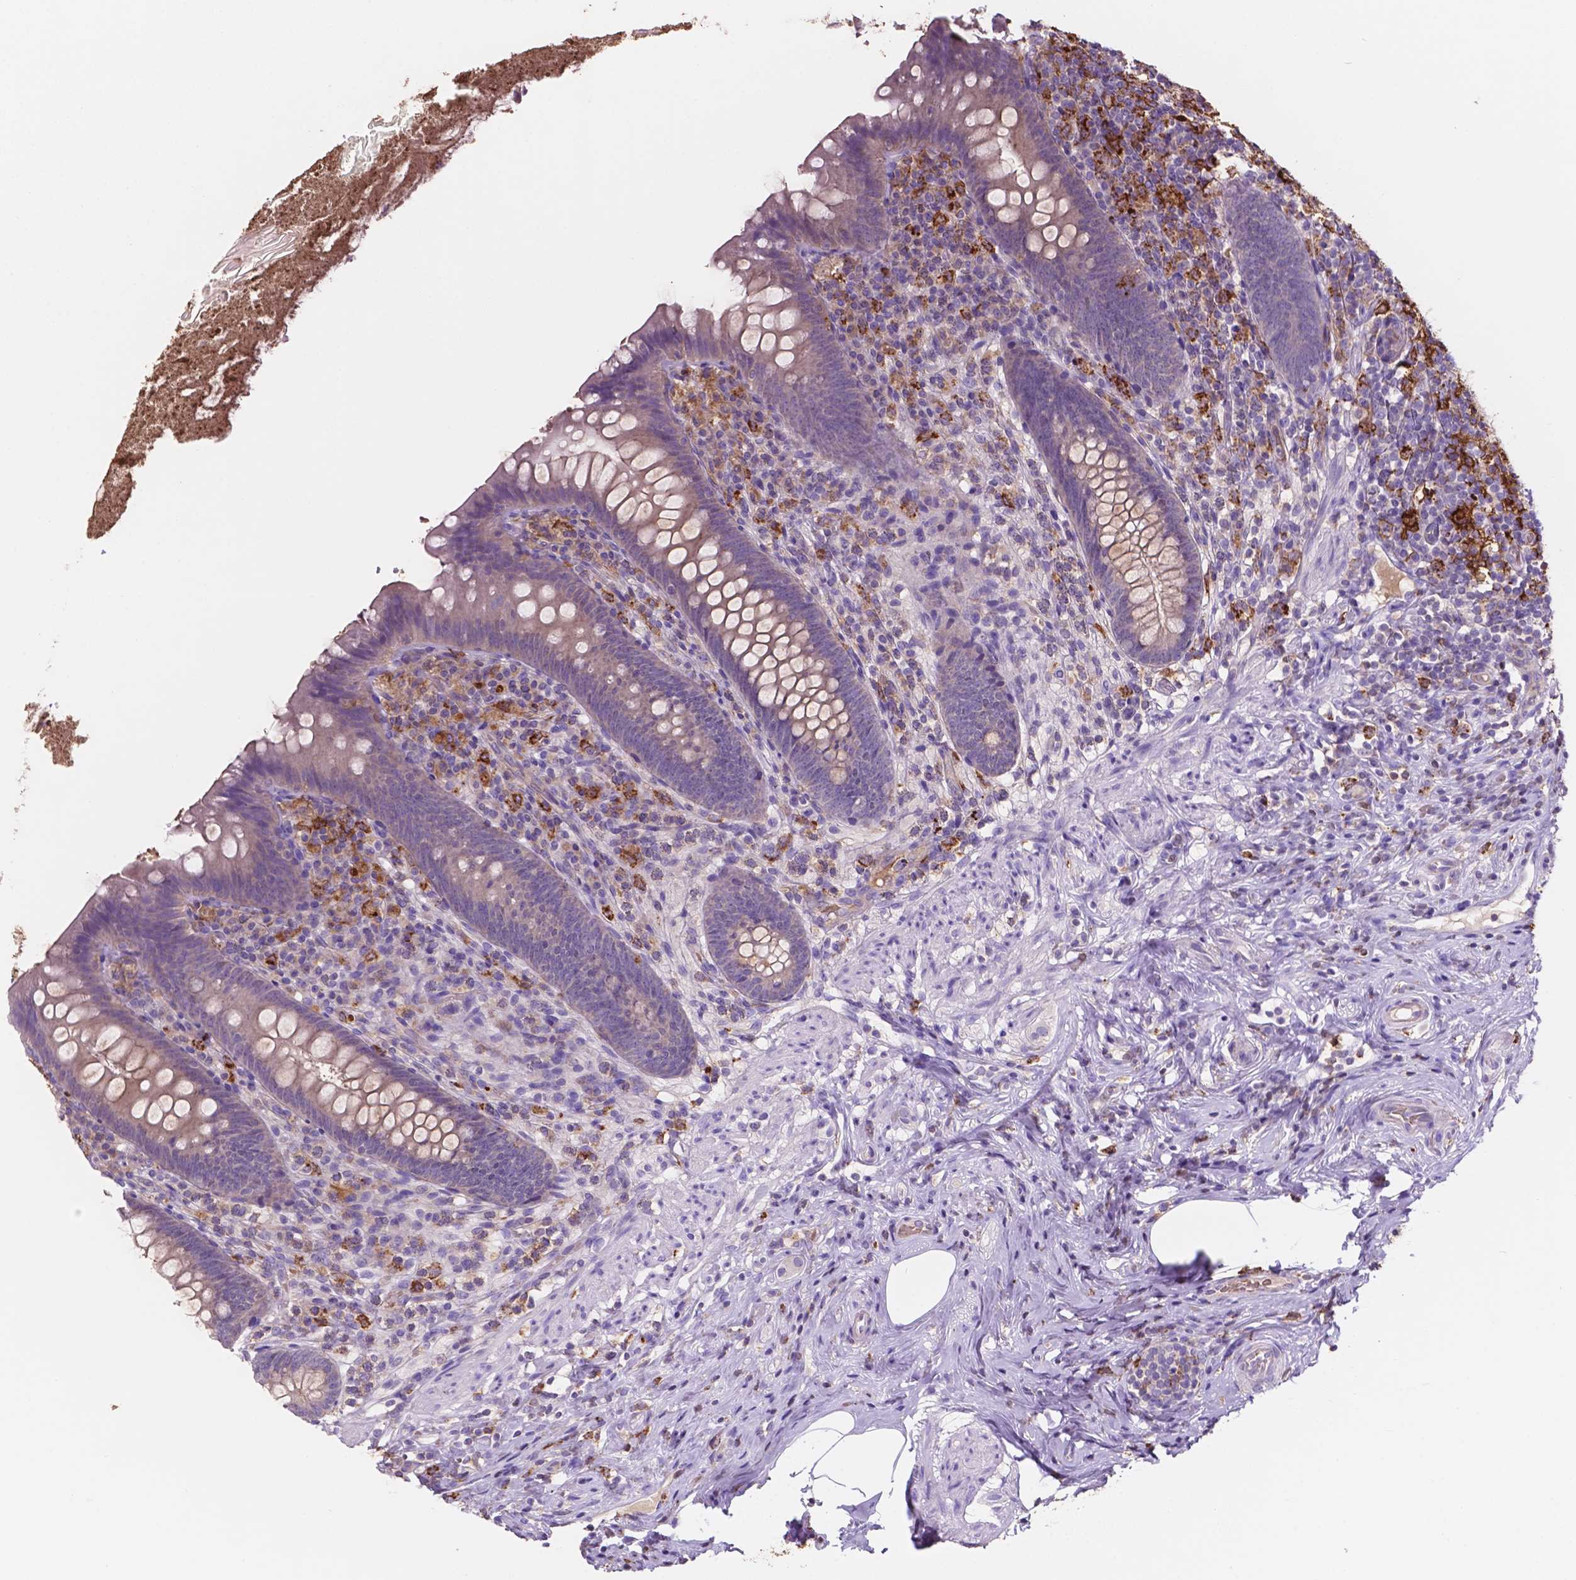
{"staining": {"intensity": "weak", "quantity": "<25%", "location": "cytoplasmic/membranous"}, "tissue": "appendix", "cell_type": "Glandular cells", "image_type": "normal", "snomed": [{"axis": "morphology", "description": "Normal tissue, NOS"}, {"axis": "topography", "description": "Appendix"}], "caption": "The immunohistochemistry (IHC) image has no significant expression in glandular cells of appendix. Brightfield microscopy of IHC stained with DAB (brown) and hematoxylin (blue), captured at high magnification.", "gene": "MKRN2OS", "patient": {"sex": "male", "age": 47}}